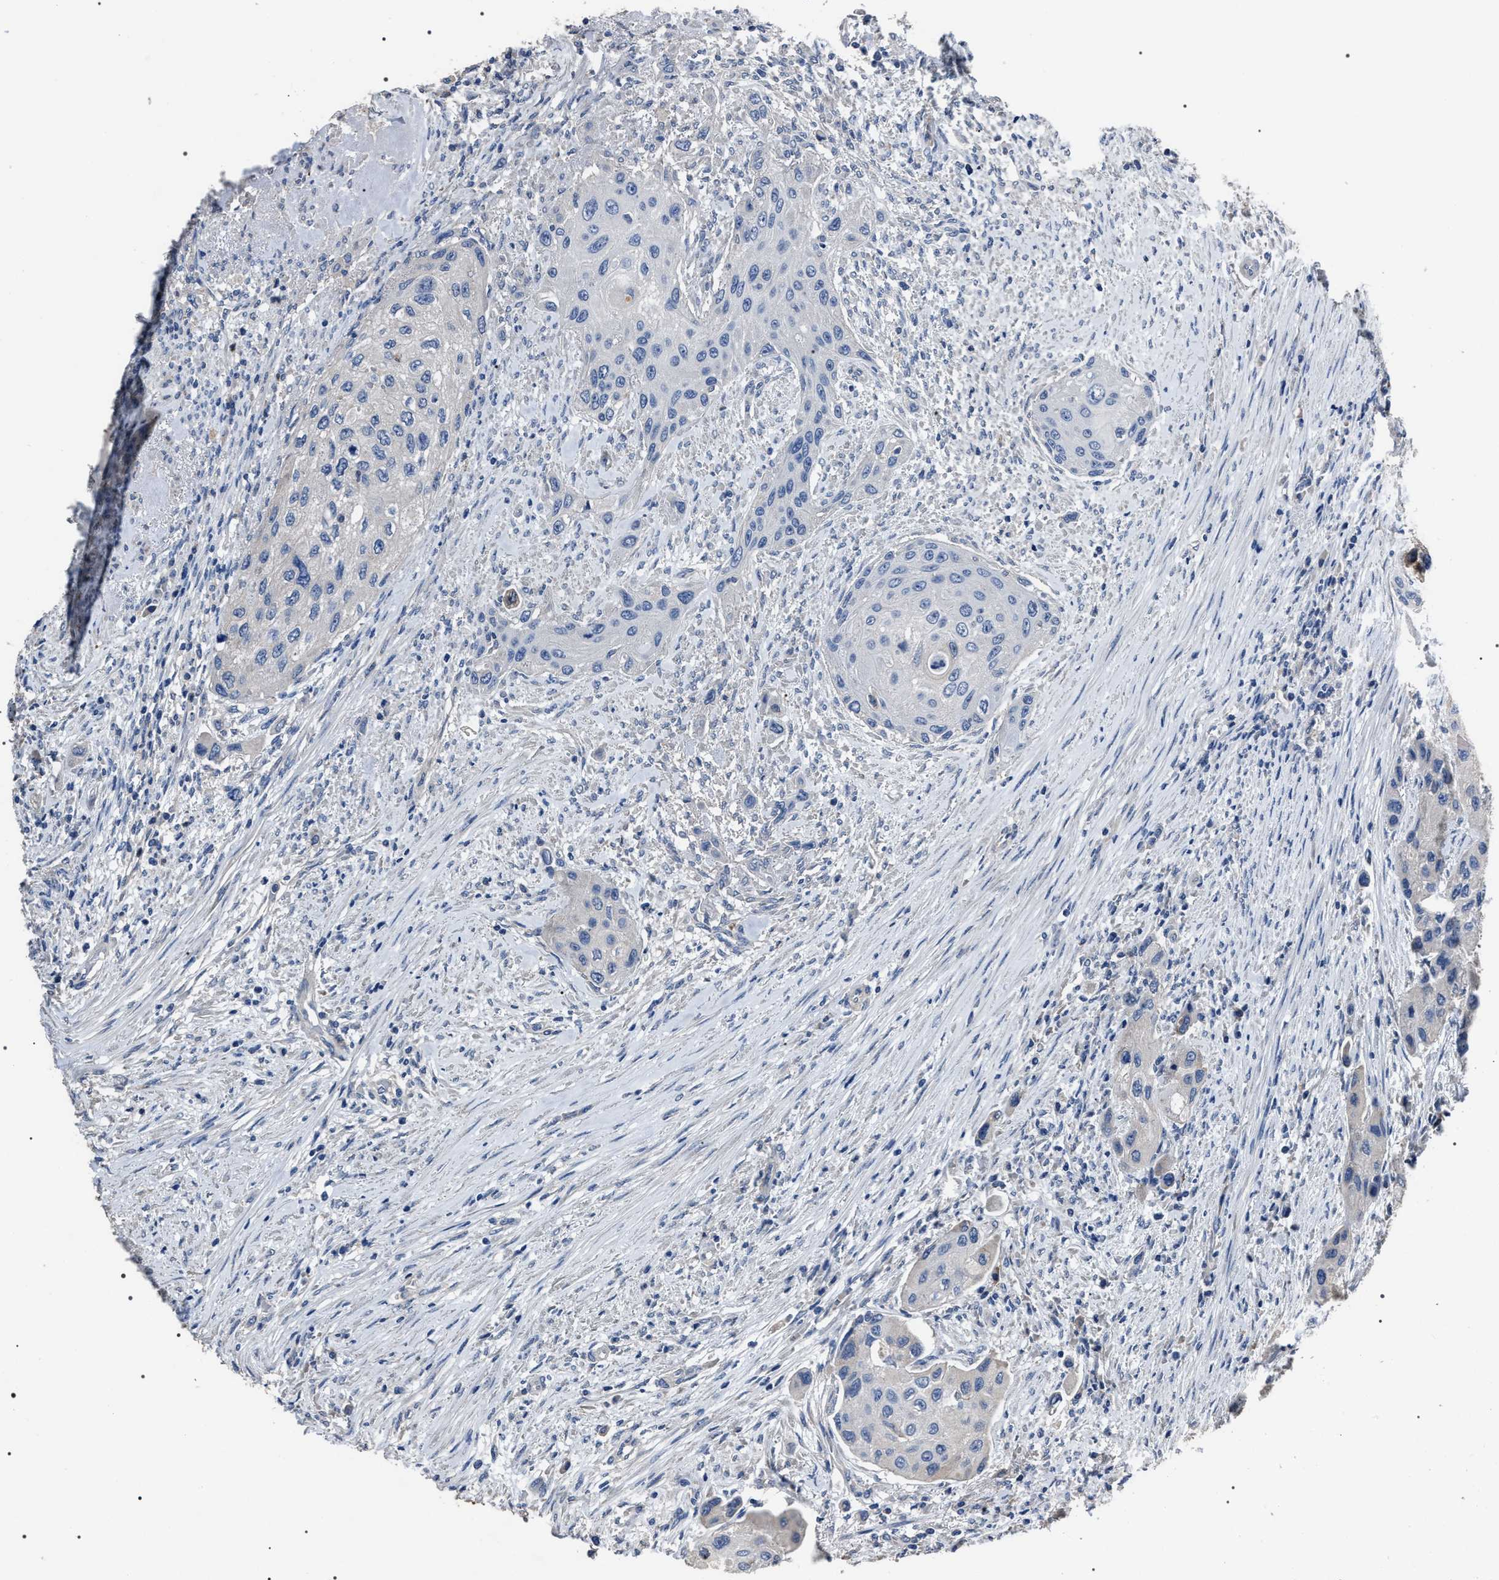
{"staining": {"intensity": "negative", "quantity": "none", "location": "none"}, "tissue": "urothelial cancer", "cell_type": "Tumor cells", "image_type": "cancer", "snomed": [{"axis": "morphology", "description": "Urothelial carcinoma, High grade"}, {"axis": "topography", "description": "Urinary bladder"}], "caption": "An immunohistochemistry image of urothelial carcinoma (high-grade) is shown. There is no staining in tumor cells of urothelial carcinoma (high-grade).", "gene": "TRIM54", "patient": {"sex": "female", "age": 56}}